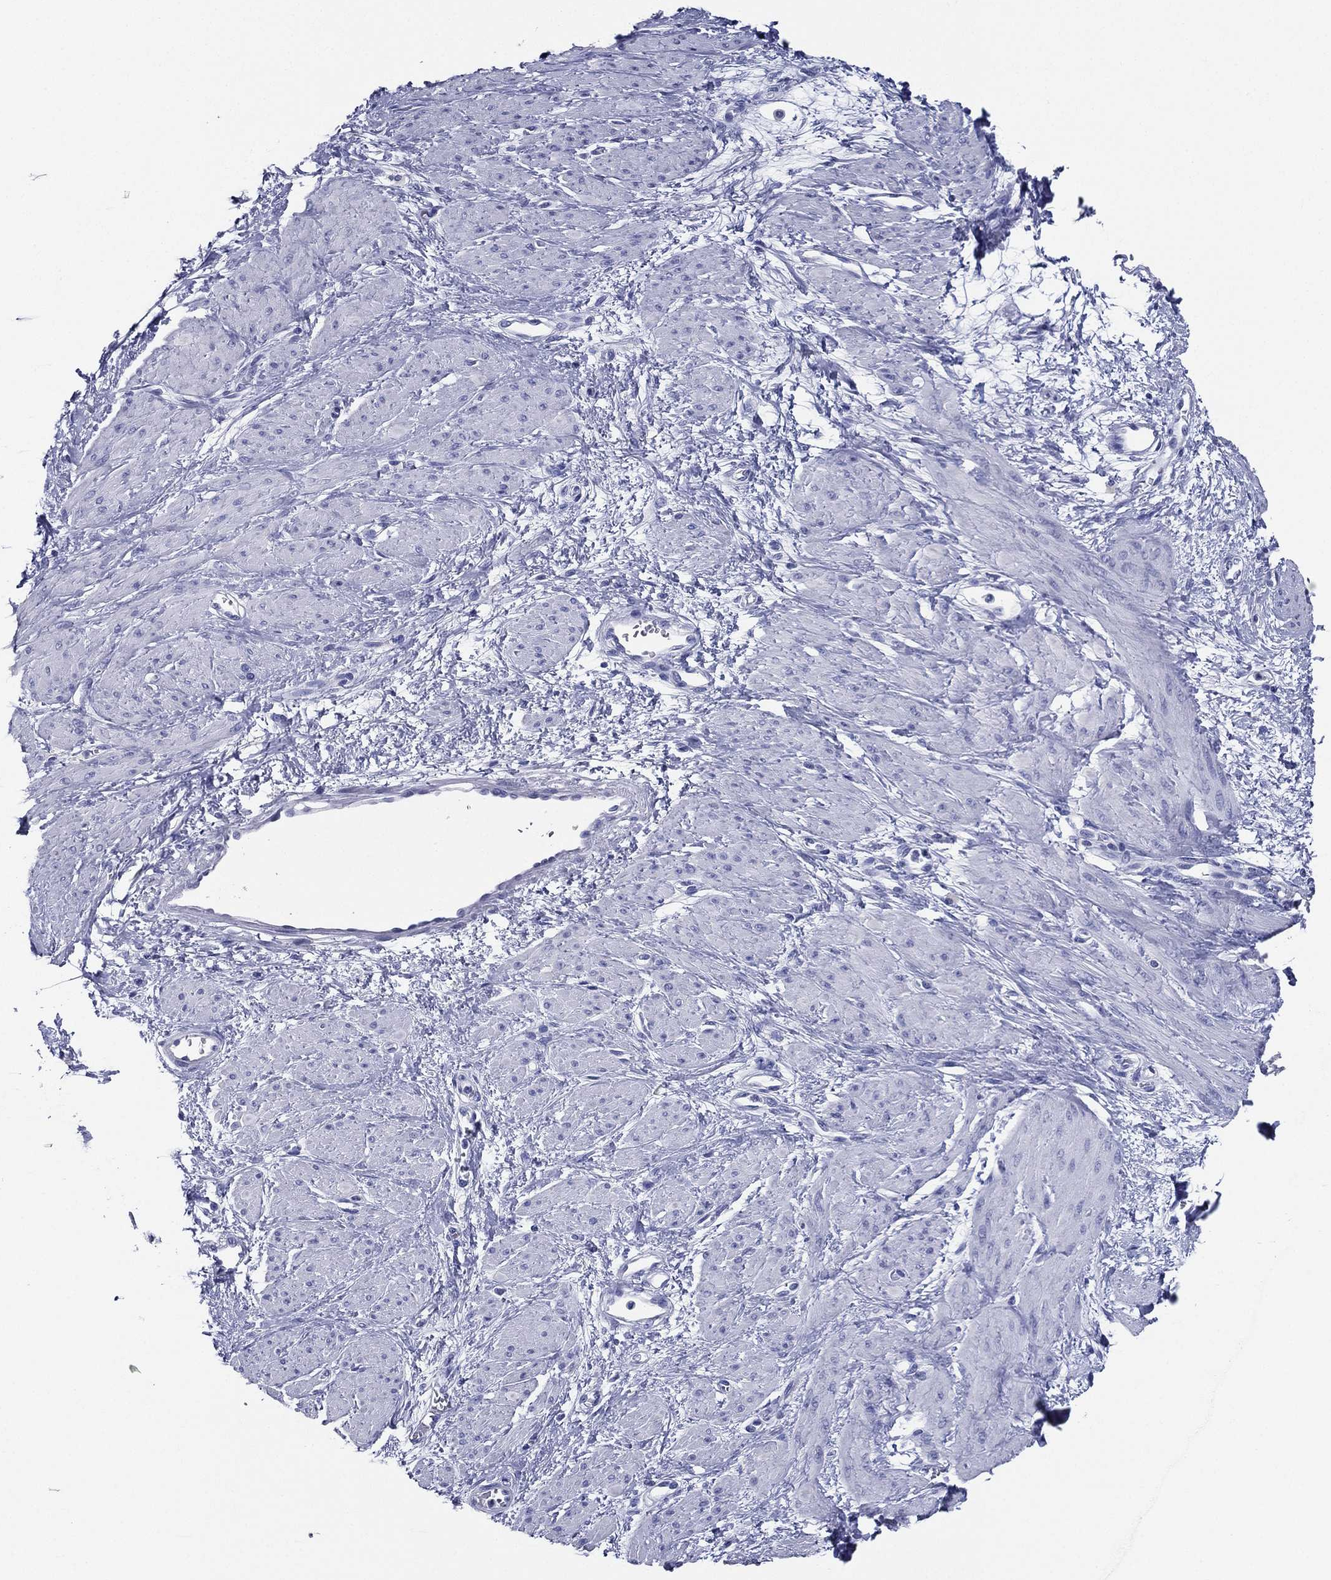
{"staining": {"intensity": "negative", "quantity": "none", "location": "none"}, "tissue": "smooth muscle", "cell_type": "Smooth muscle cells", "image_type": "normal", "snomed": [{"axis": "morphology", "description": "Normal tissue, NOS"}, {"axis": "topography", "description": "Smooth muscle"}, {"axis": "topography", "description": "Uterus"}], "caption": "Unremarkable smooth muscle was stained to show a protein in brown. There is no significant positivity in smooth muscle cells. (Brightfield microscopy of DAB immunohistochemistry (IHC) at high magnification).", "gene": "TFAP2A", "patient": {"sex": "female", "age": 39}}